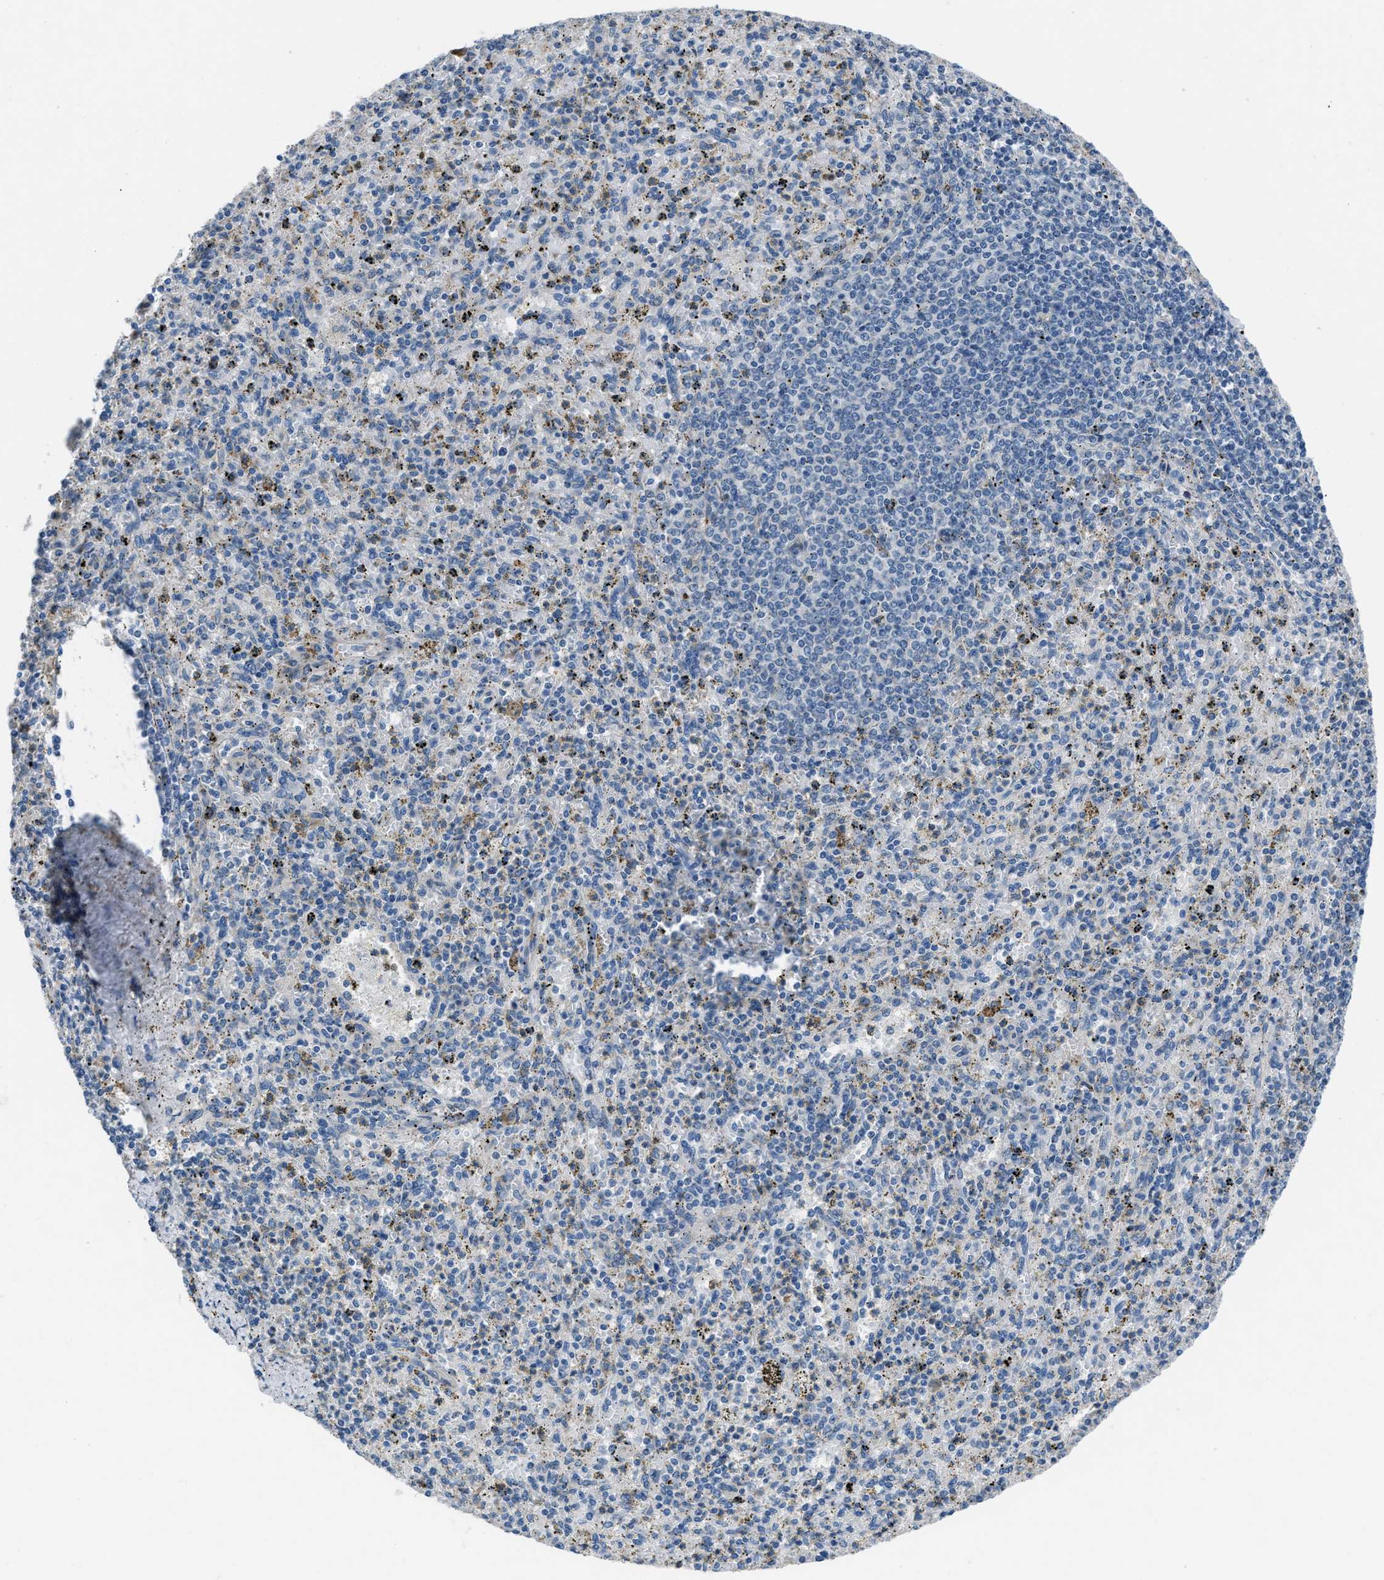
{"staining": {"intensity": "weak", "quantity": "25%-75%", "location": "cytoplasmic/membranous"}, "tissue": "spleen", "cell_type": "Cells in red pulp", "image_type": "normal", "snomed": [{"axis": "morphology", "description": "Normal tissue, NOS"}, {"axis": "topography", "description": "Spleen"}], "caption": "The histopathology image shows immunohistochemical staining of benign spleen. There is weak cytoplasmic/membranous positivity is seen in approximately 25%-75% of cells in red pulp.", "gene": "GGCX", "patient": {"sex": "male", "age": 72}}